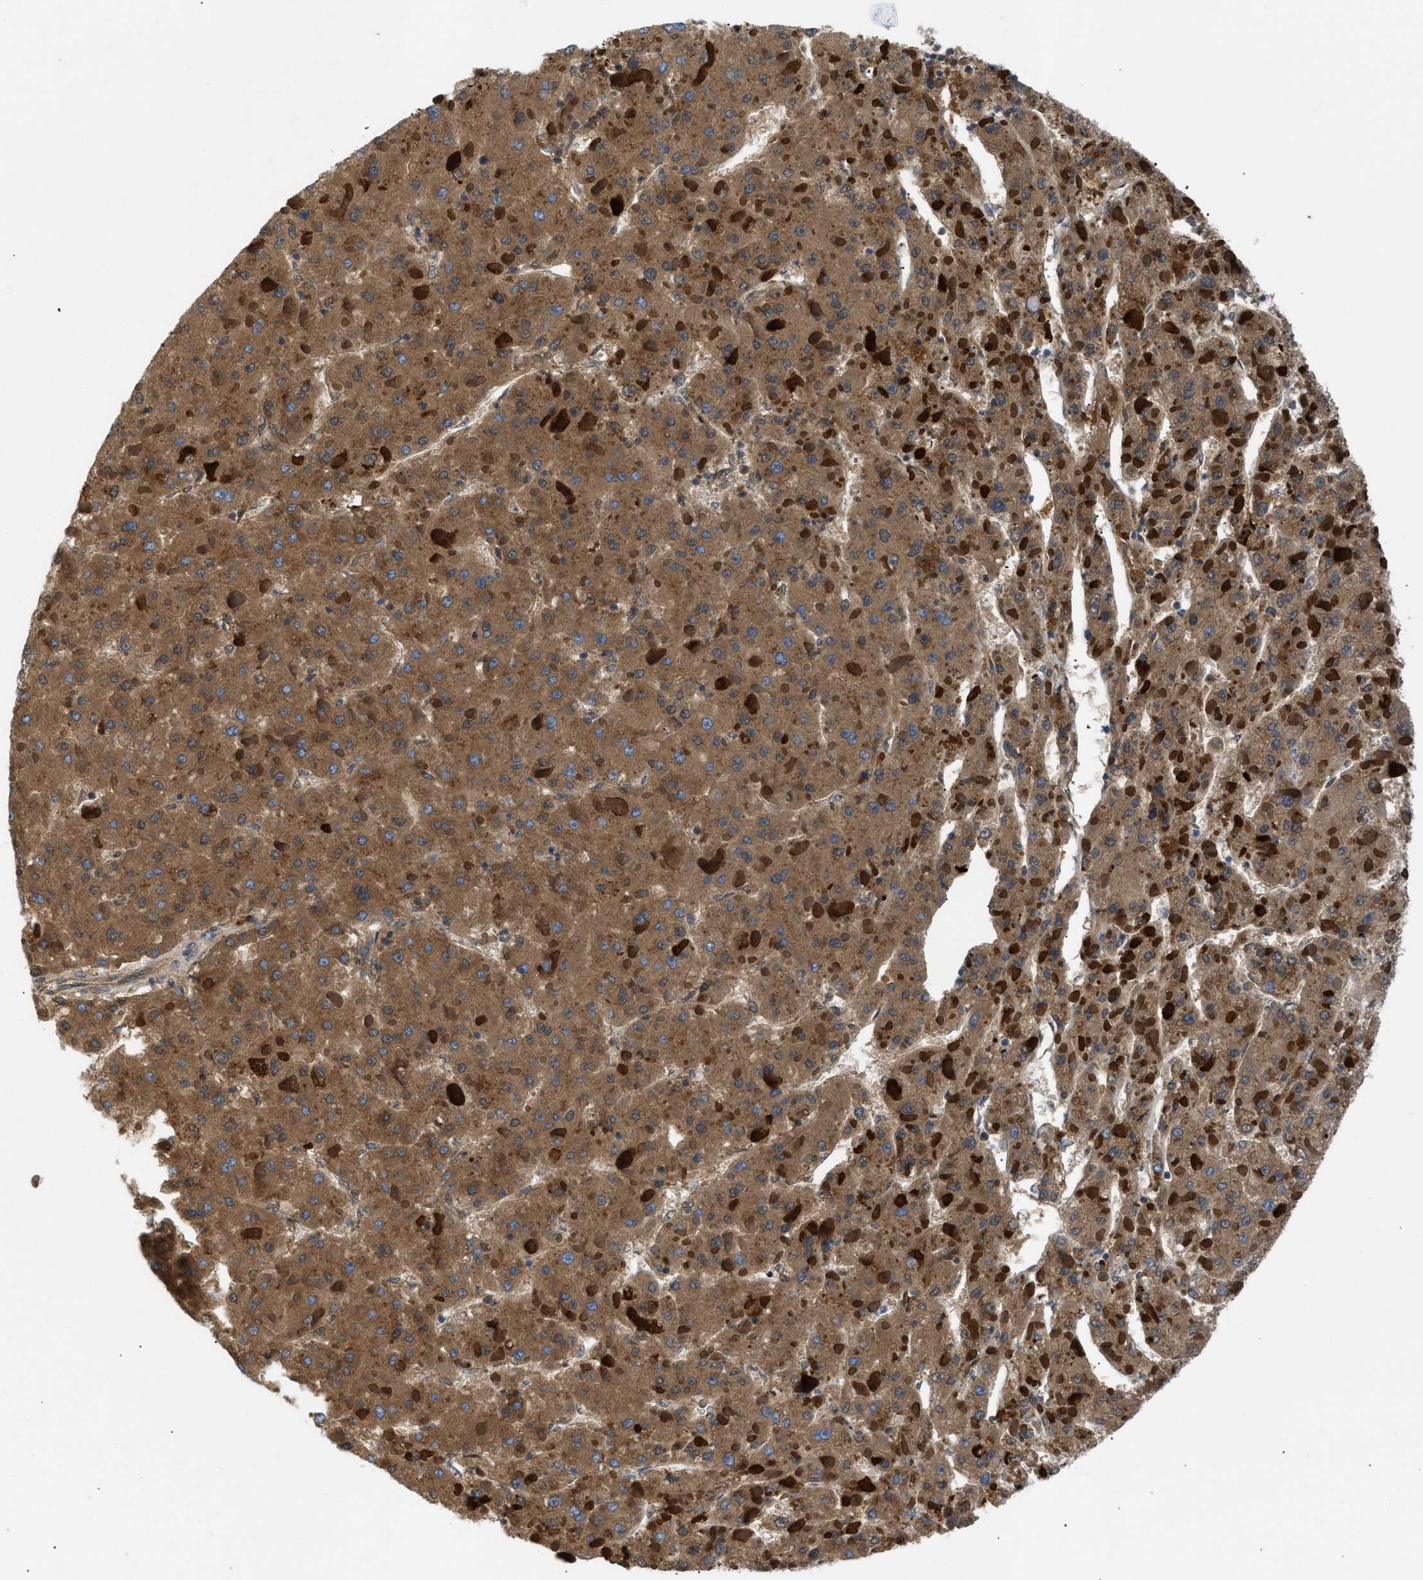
{"staining": {"intensity": "moderate", "quantity": ">75%", "location": "cytoplasmic/membranous"}, "tissue": "liver cancer", "cell_type": "Tumor cells", "image_type": "cancer", "snomed": [{"axis": "morphology", "description": "Carcinoma, Hepatocellular, NOS"}, {"axis": "topography", "description": "Liver"}], "caption": "Immunohistochemical staining of human hepatocellular carcinoma (liver) demonstrates medium levels of moderate cytoplasmic/membranous protein expression in about >75% of tumor cells.", "gene": "ILDR1", "patient": {"sex": "female", "age": 73}}